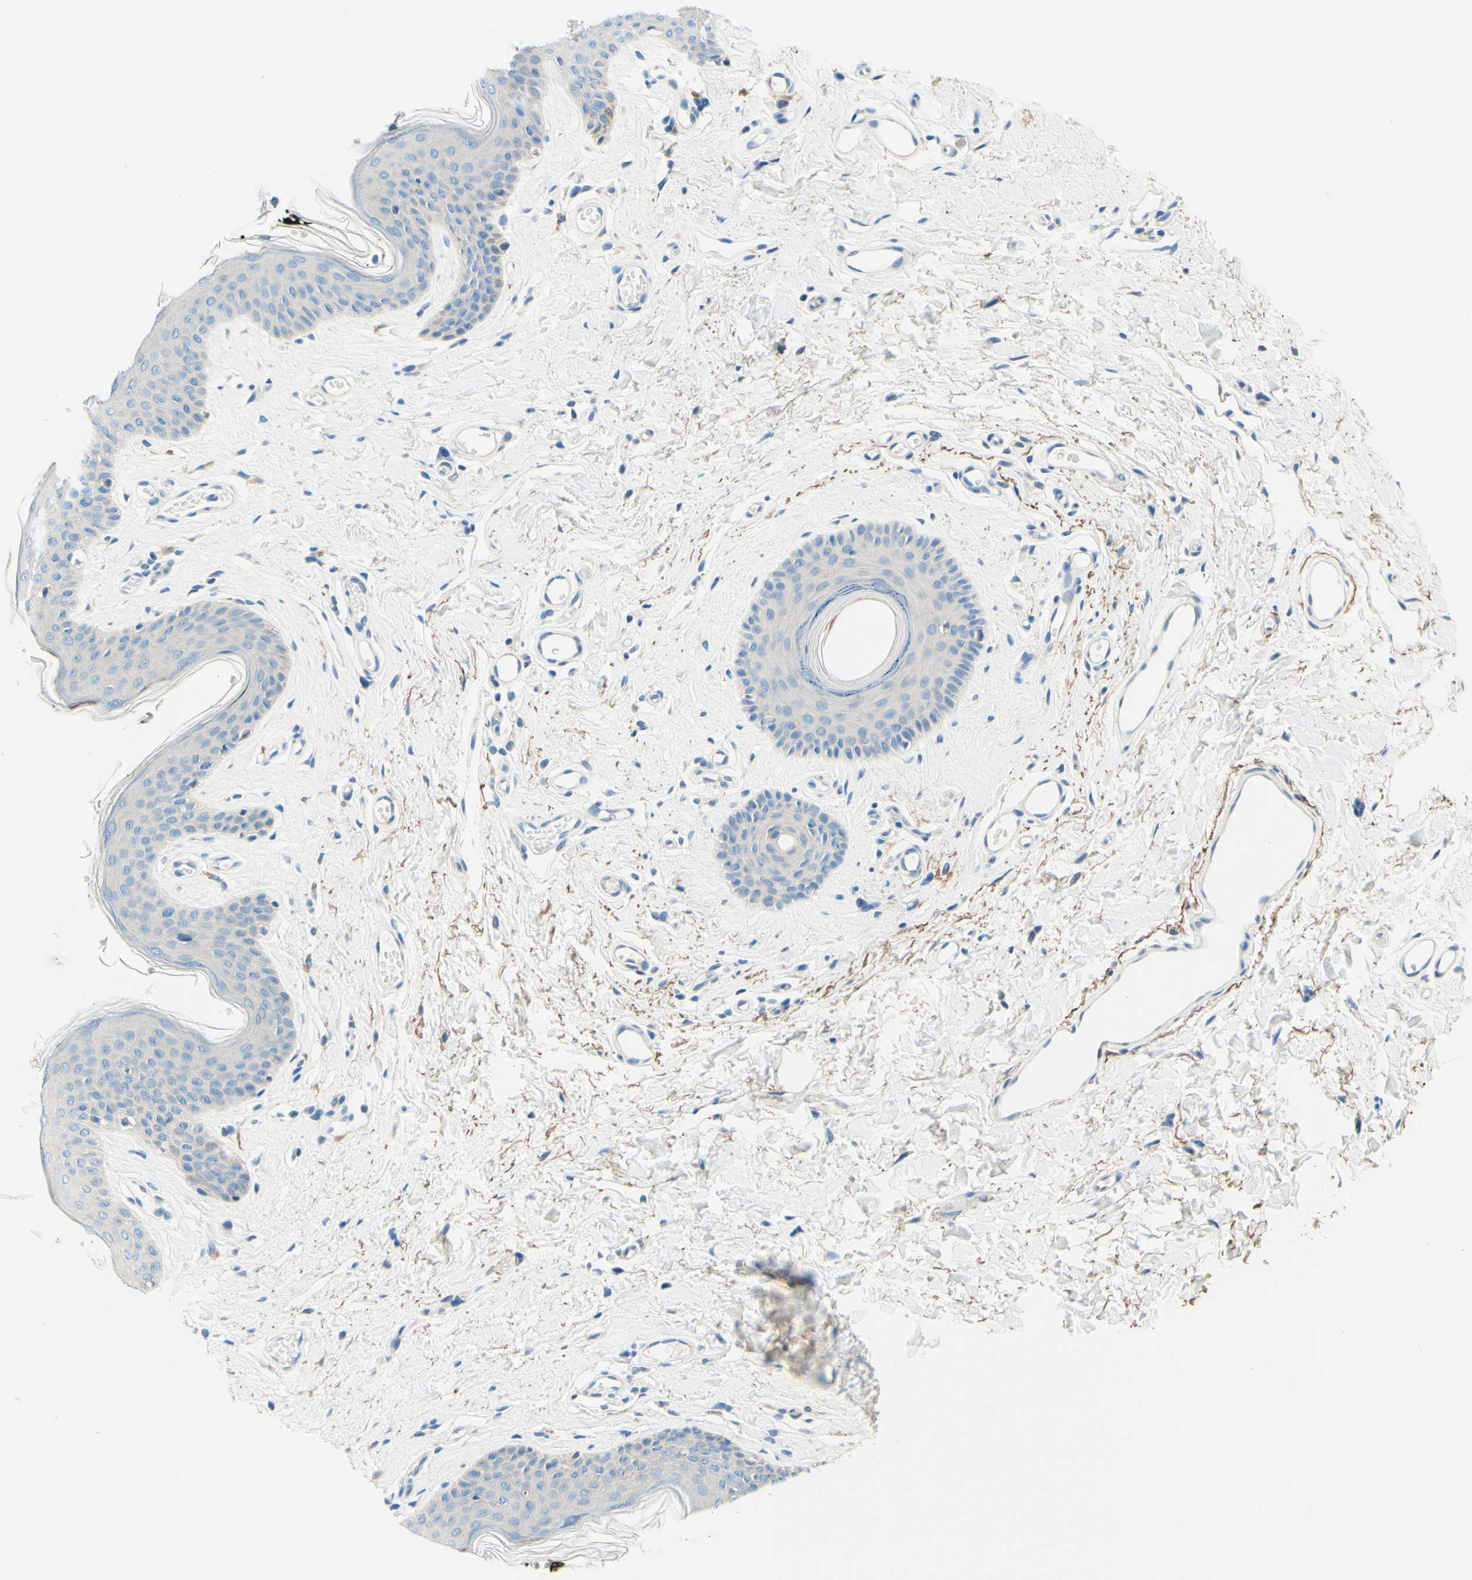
{"staining": {"intensity": "moderate", "quantity": "<25%", "location": "cytoplasmic/membranous"}, "tissue": "skin", "cell_type": "Epidermal cells", "image_type": "normal", "snomed": [{"axis": "morphology", "description": "Normal tissue, NOS"}, {"axis": "morphology", "description": "Inflammation, NOS"}, {"axis": "topography", "description": "Vulva"}], "caption": "Protein staining of normal skin demonstrates moderate cytoplasmic/membranous positivity in approximately <25% of epidermal cells. (Stains: DAB in brown, nuclei in blue, Microscopy: brightfield microscopy at high magnification).", "gene": "PASD1", "patient": {"sex": "female", "age": 84}}